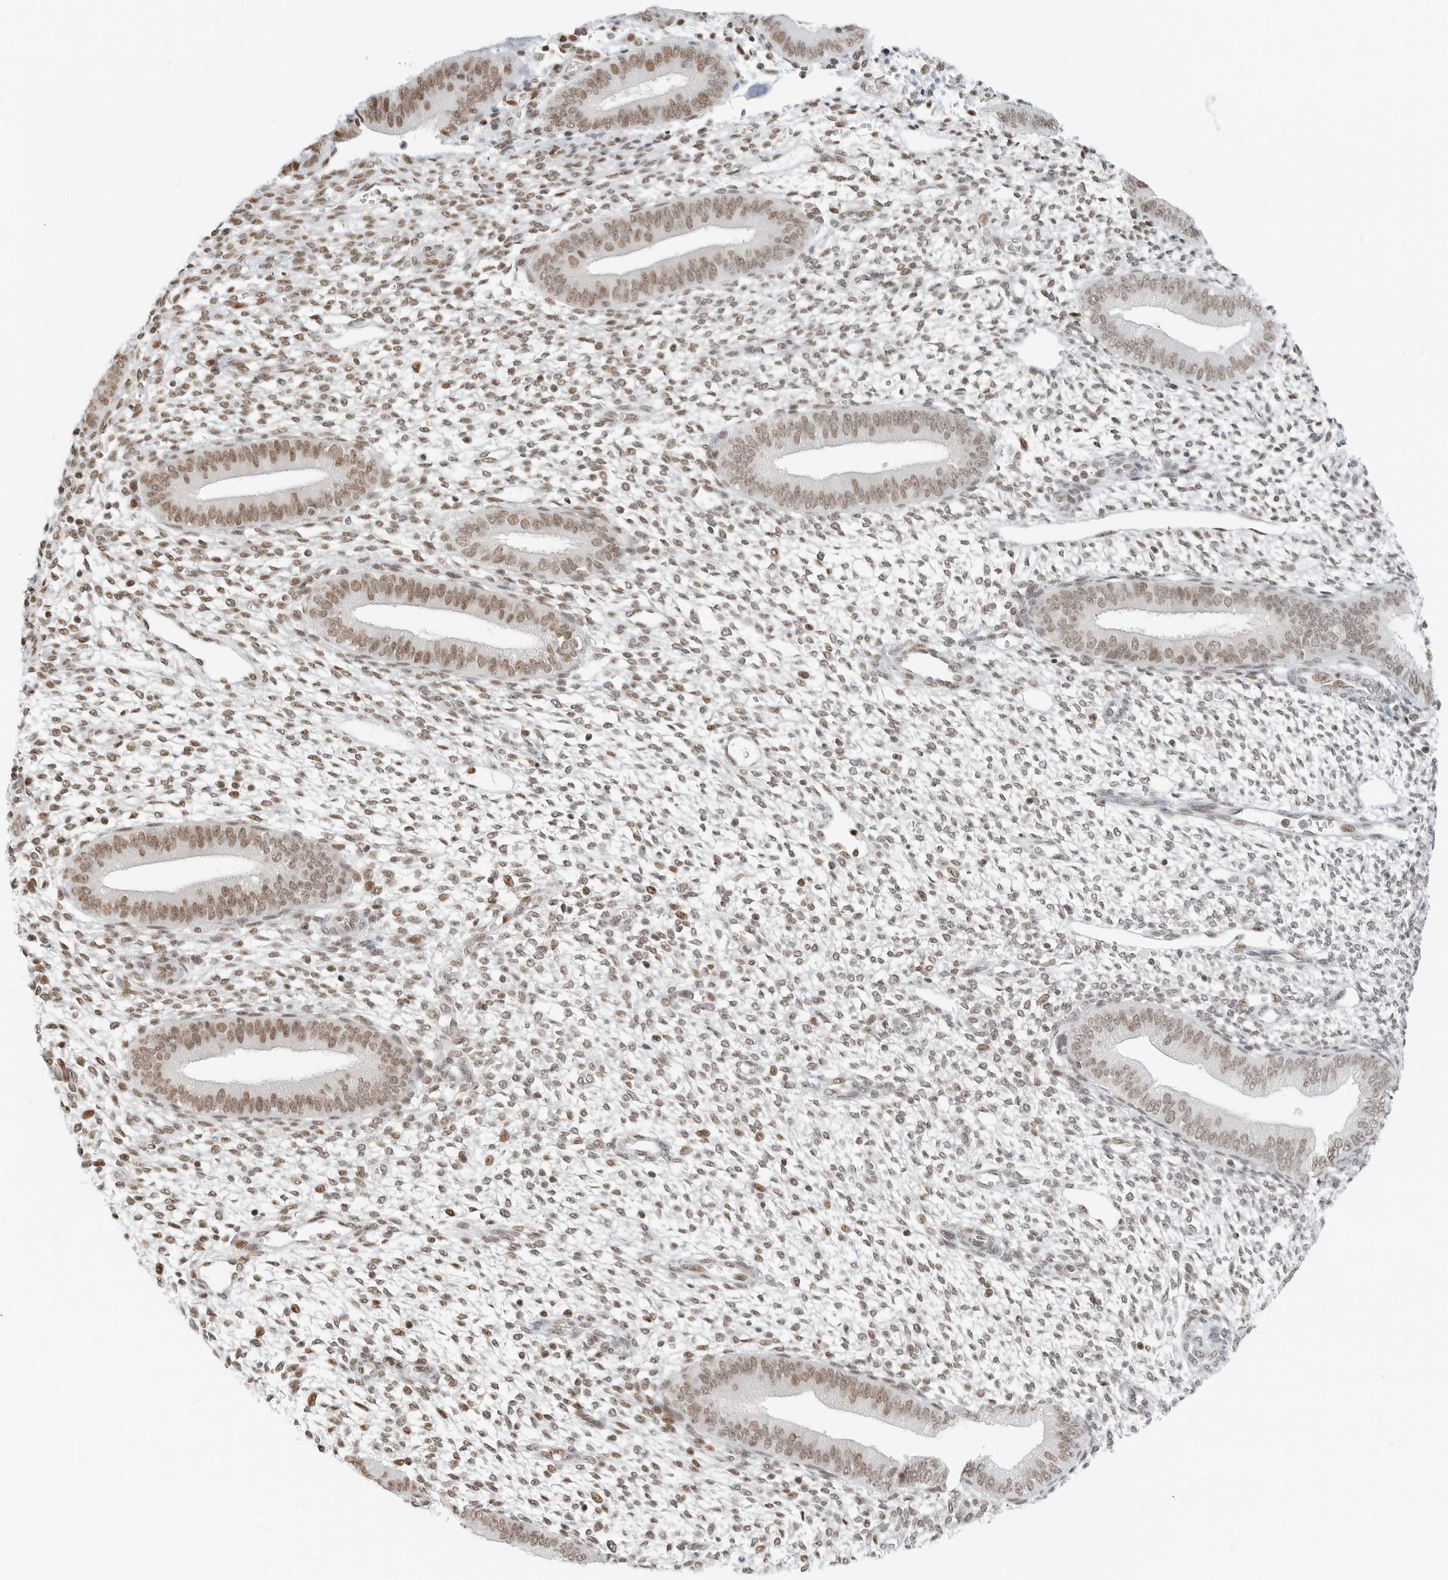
{"staining": {"intensity": "moderate", "quantity": "25%-75%", "location": "nuclear"}, "tissue": "endometrium", "cell_type": "Cells in endometrial stroma", "image_type": "normal", "snomed": [{"axis": "morphology", "description": "Normal tissue, NOS"}, {"axis": "topography", "description": "Endometrium"}], "caption": "Immunohistochemical staining of normal human endometrium exhibits moderate nuclear protein expression in about 25%-75% of cells in endometrial stroma. The staining was performed using DAB, with brown indicating positive protein expression. Nuclei are stained blue with hematoxylin.", "gene": "CRTC2", "patient": {"sex": "female", "age": 46}}